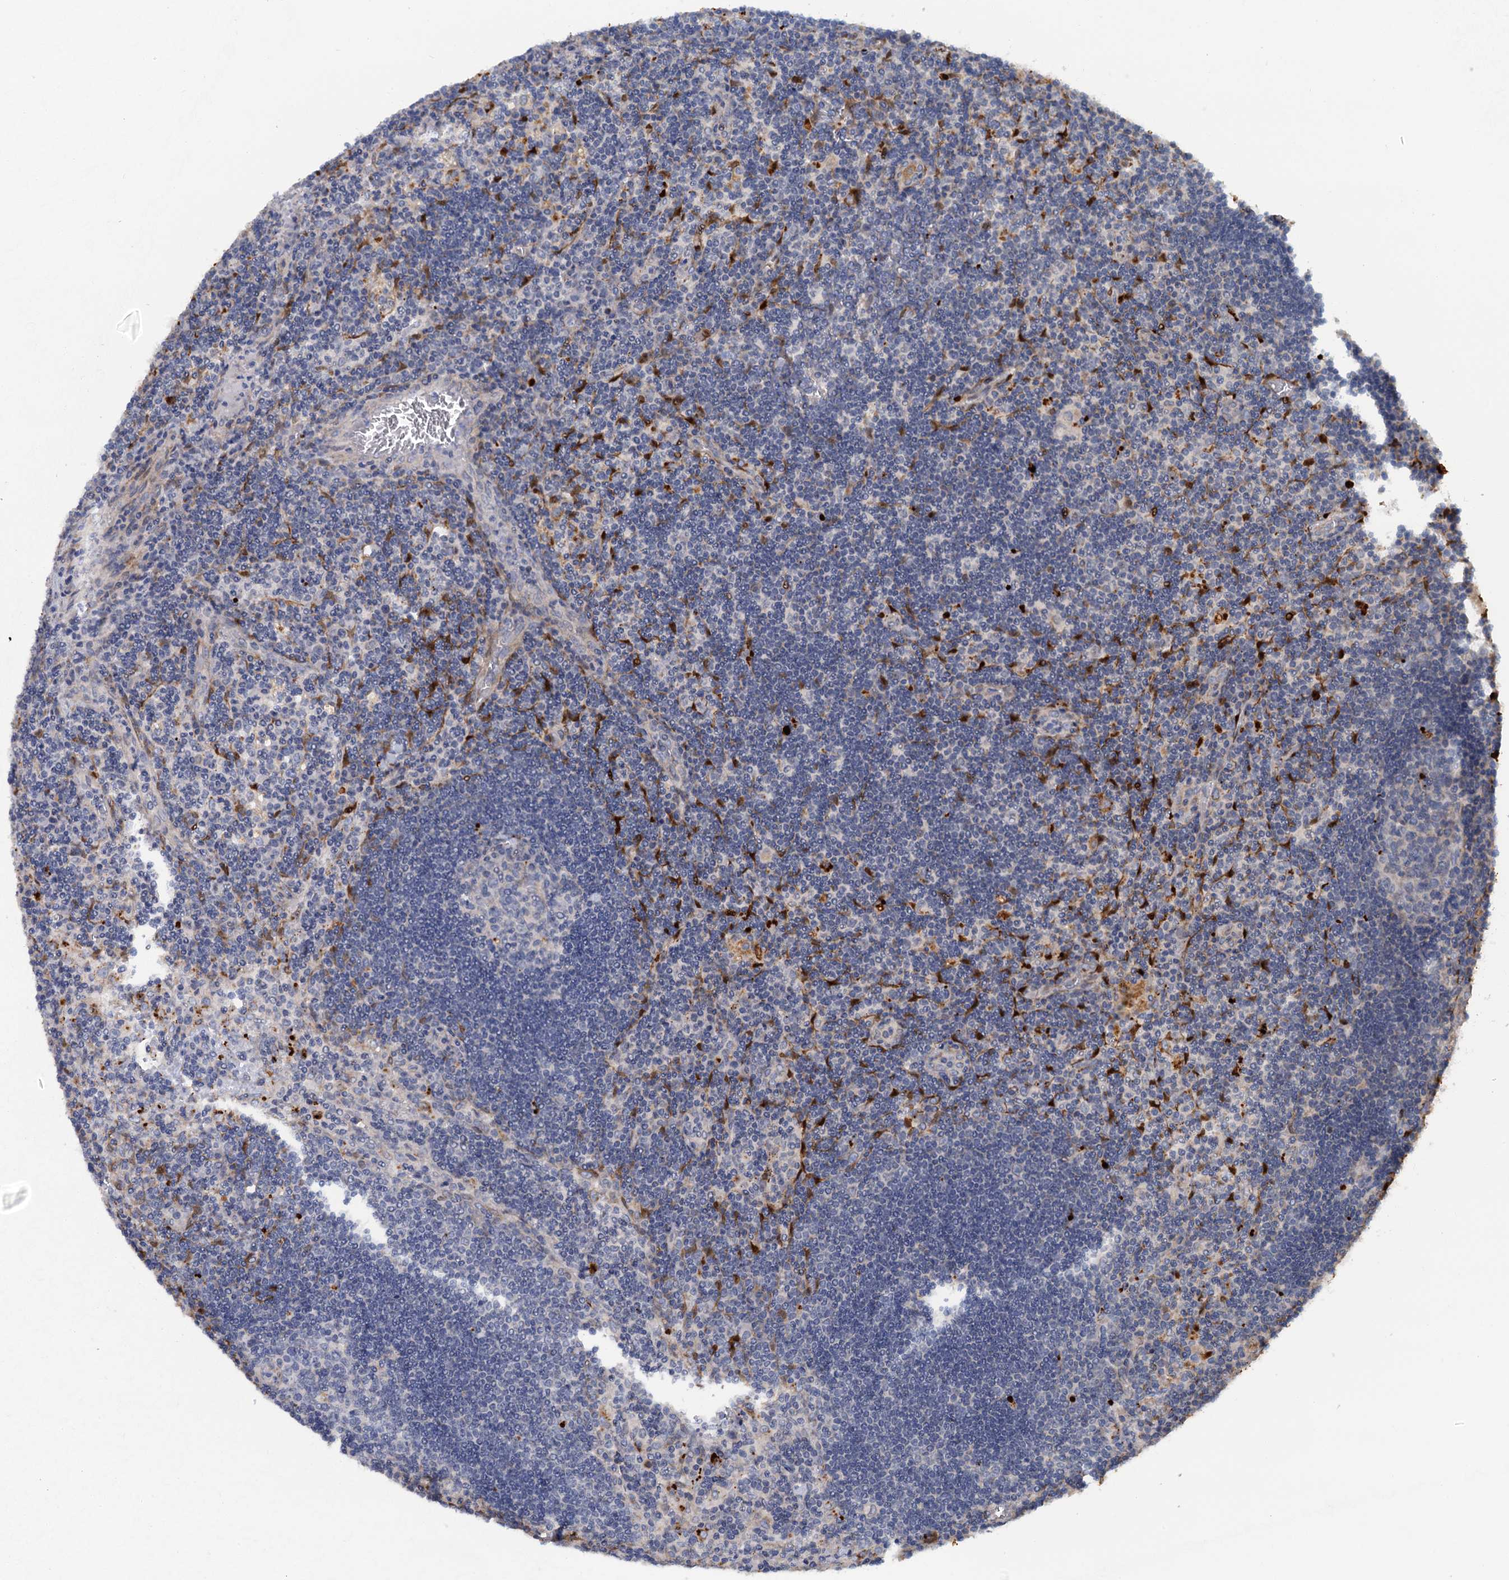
{"staining": {"intensity": "negative", "quantity": "none", "location": "none"}, "tissue": "lymph node", "cell_type": "Germinal center cells", "image_type": "normal", "snomed": [{"axis": "morphology", "description": "Normal tissue, NOS"}, {"axis": "topography", "description": "Lymph node"}], "caption": "Germinal center cells are negative for brown protein staining in normal lymph node. (DAB (3,3'-diaminobenzidine) IHC visualized using brightfield microscopy, high magnification).", "gene": "POGLUT3", "patient": {"sex": "male", "age": 58}}